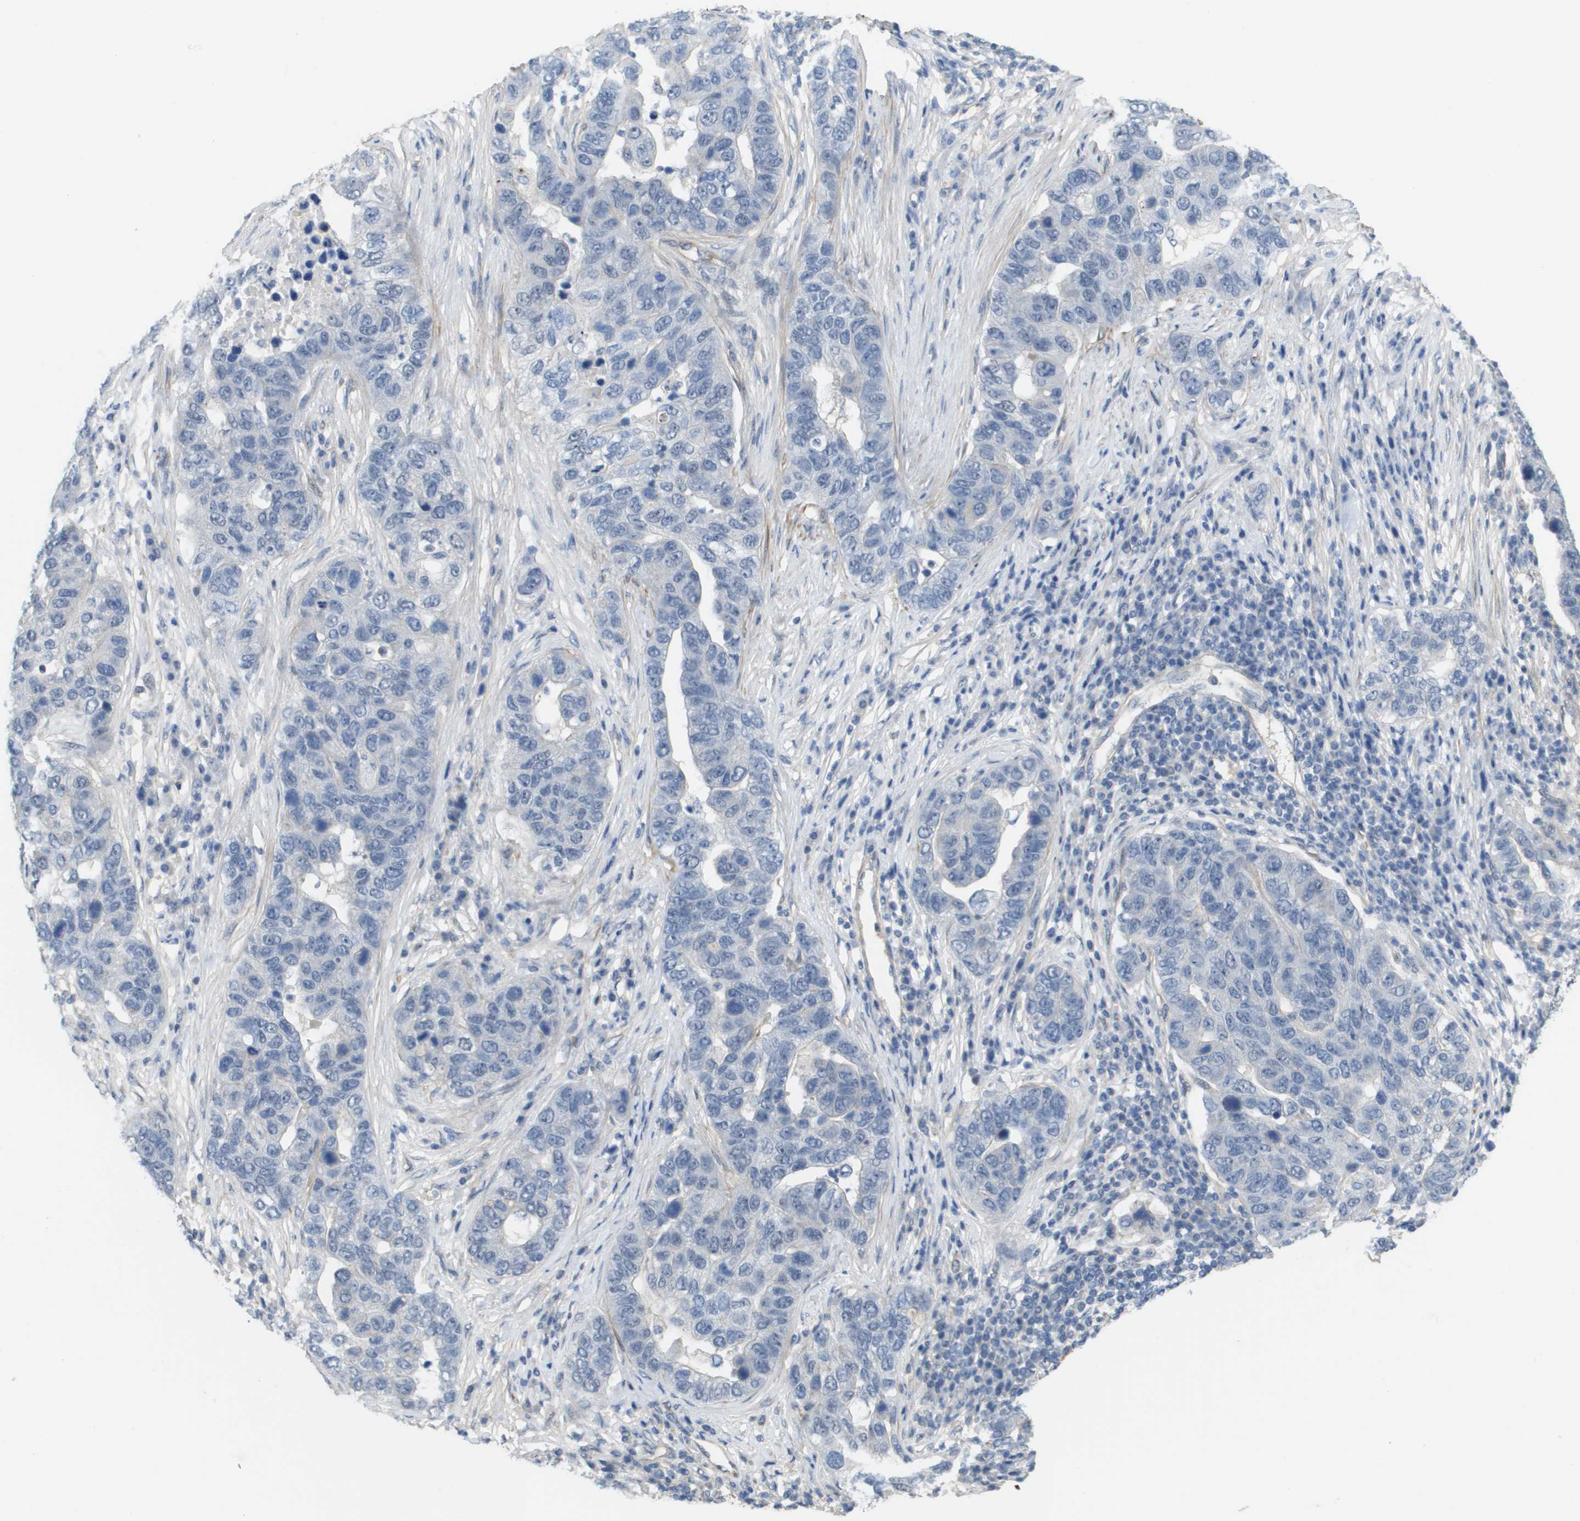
{"staining": {"intensity": "negative", "quantity": "none", "location": "none"}, "tissue": "pancreatic cancer", "cell_type": "Tumor cells", "image_type": "cancer", "snomed": [{"axis": "morphology", "description": "Adenocarcinoma, NOS"}, {"axis": "topography", "description": "Pancreas"}], "caption": "Protein analysis of pancreatic adenocarcinoma exhibits no significant staining in tumor cells.", "gene": "RNF112", "patient": {"sex": "female", "age": 61}}